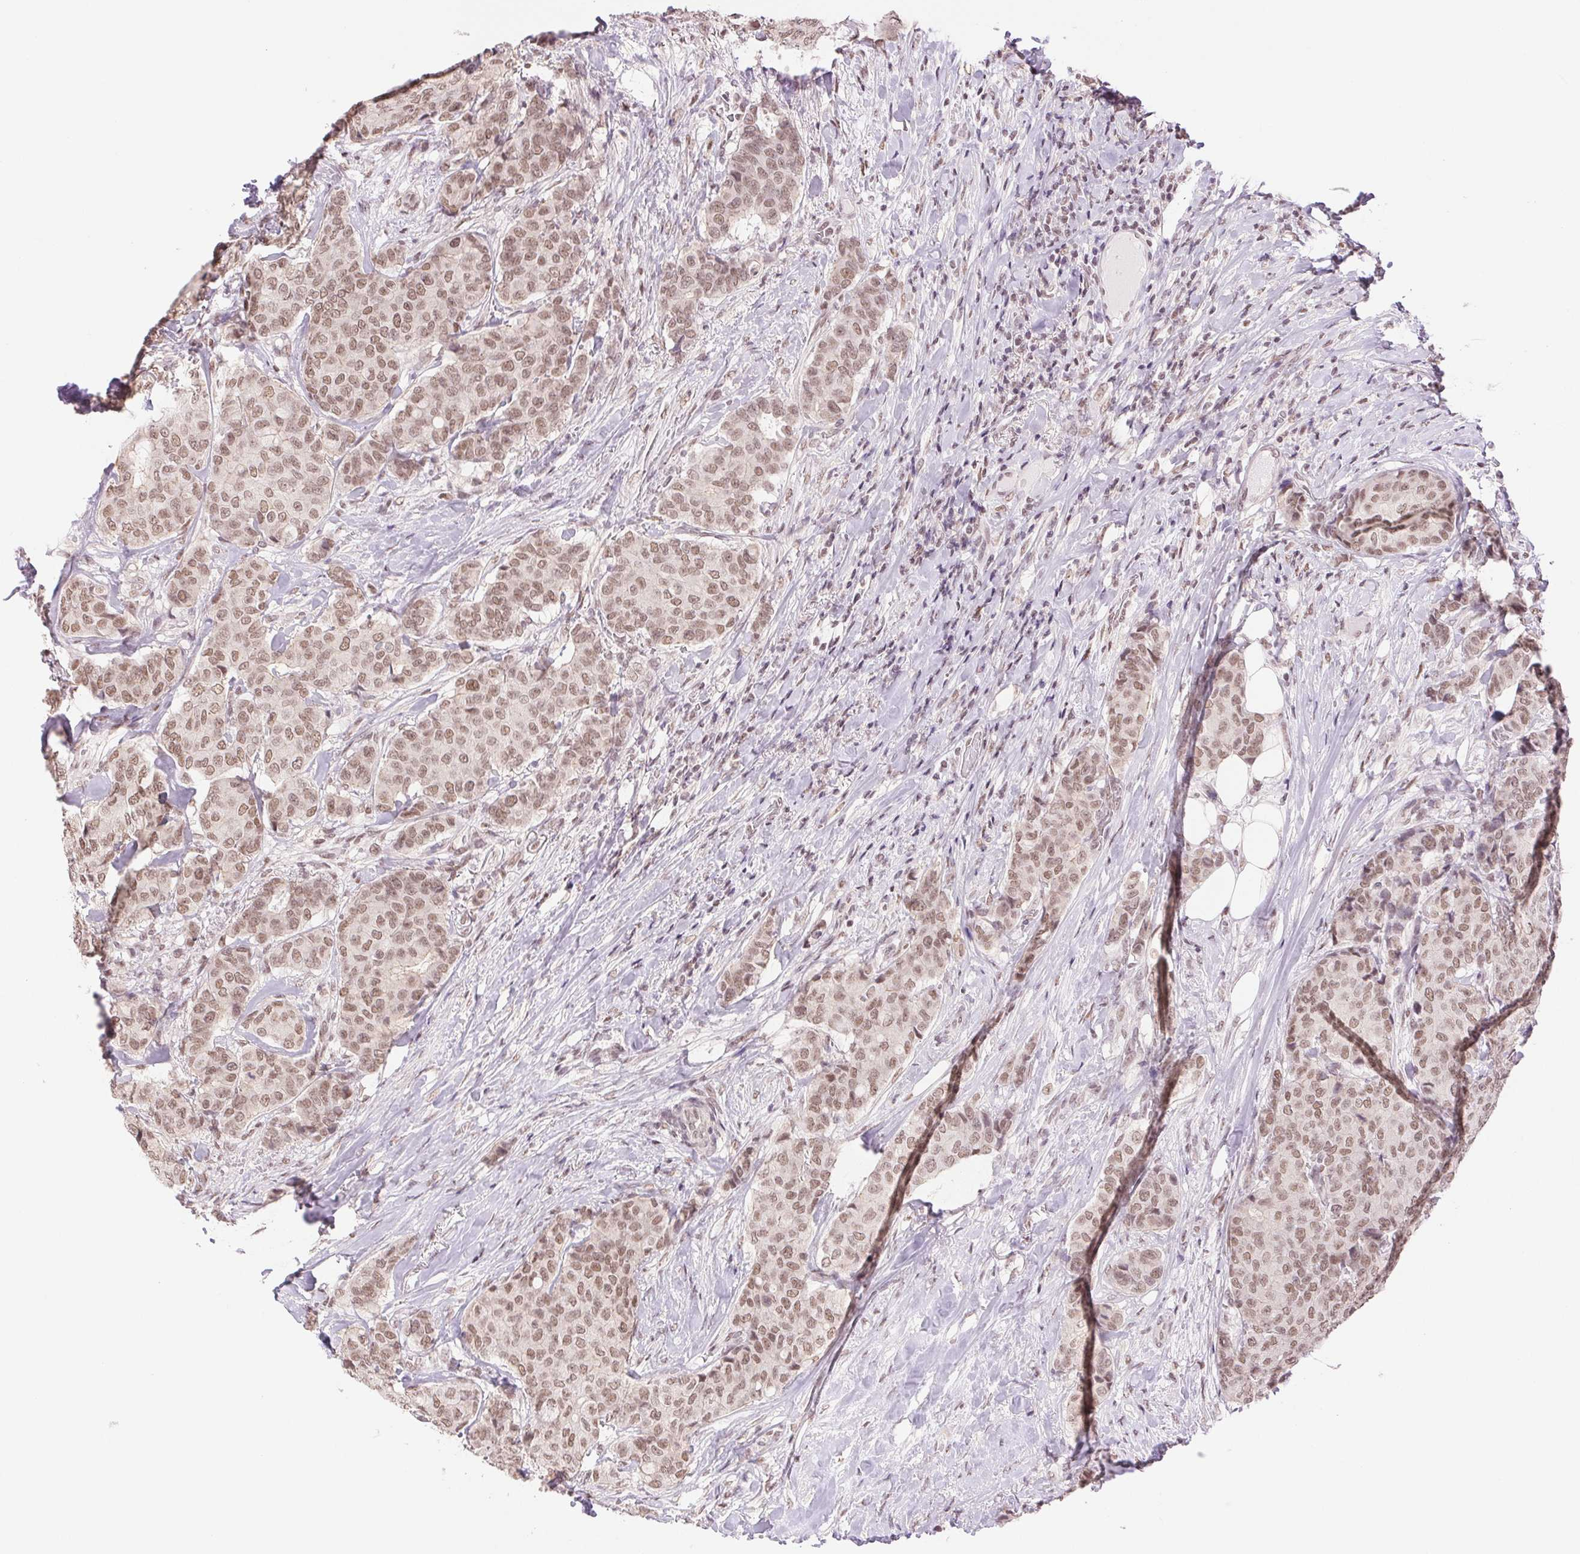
{"staining": {"intensity": "moderate", "quantity": ">75%", "location": "nuclear"}, "tissue": "breast cancer", "cell_type": "Tumor cells", "image_type": "cancer", "snomed": [{"axis": "morphology", "description": "Duct carcinoma"}, {"axis": "topography", "description": "Breast"}], "caption": "A micrograph showing moderate nuclear expression in about >75% of tumor cells in breast intraductal carcinoma, as visualized by brown immunohistochemical staining.", "gene": "RPRD1B", "patient": {"sex": "female", "age": 75}}